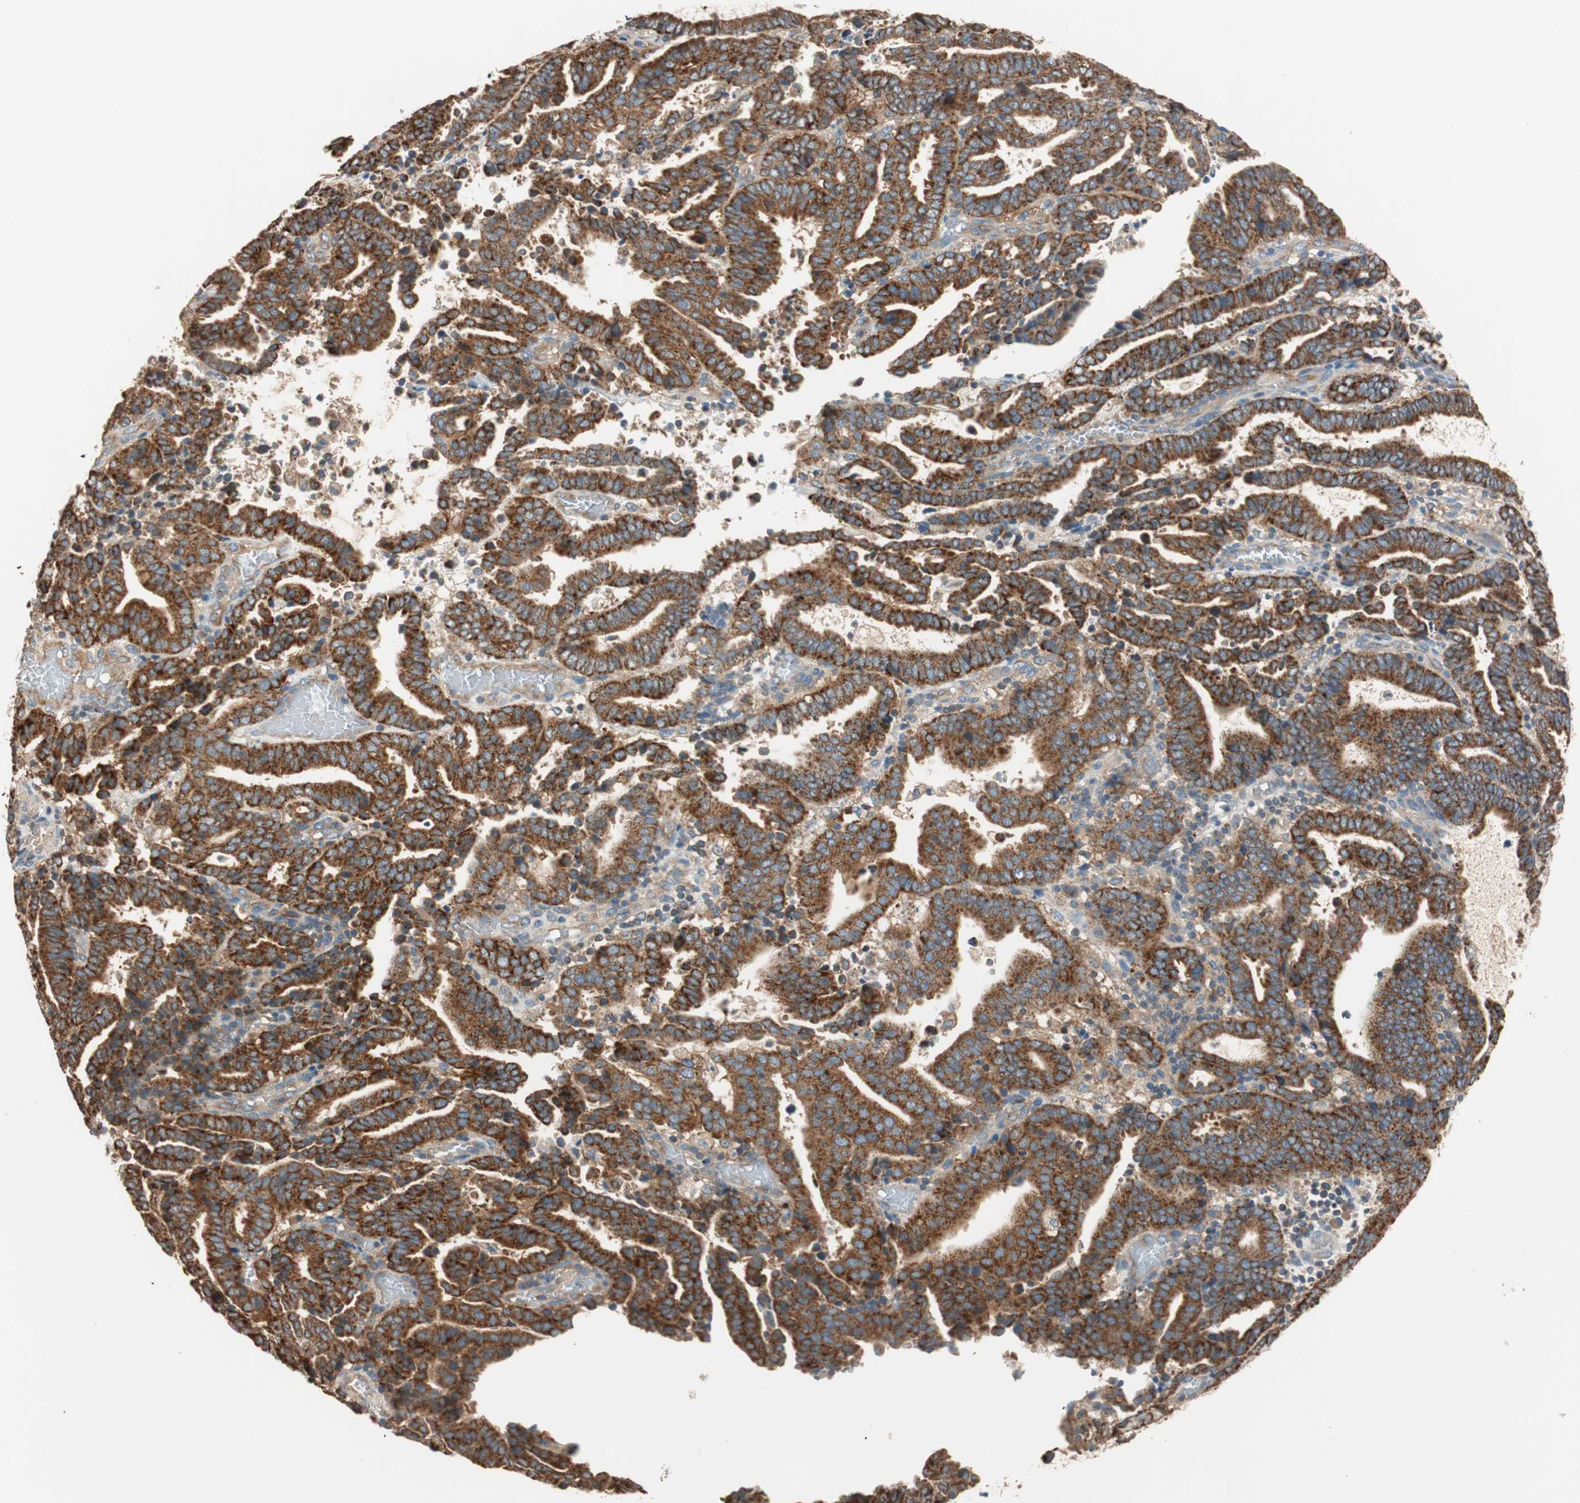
{"staining": {"intensity": "strong", "quantity": ">75%", "location": "cytoplasmic/membranous"}, "tissue": "endometrial cancer", "cell_type": "Tumor cells", "image_type": "cancer", "snomed": [{"axis": "morphology", "description": "Adenocarcinoma, NOS"}, {"axis": "topography", "description": "Uterus"}], "caption": "Adenocarcinoma (endometrial) stained with DAB (3,3'-diaminobenzidine) immunohistochemistry exhibits high levels of strong cytoplasmic/membranous staining in approximately >75% of tumor cells. (Brightfield microscopy of DAB IHC at high magnification).", "gene": "CC2D1A", "patient": {"sex": "female", "age": 83}}